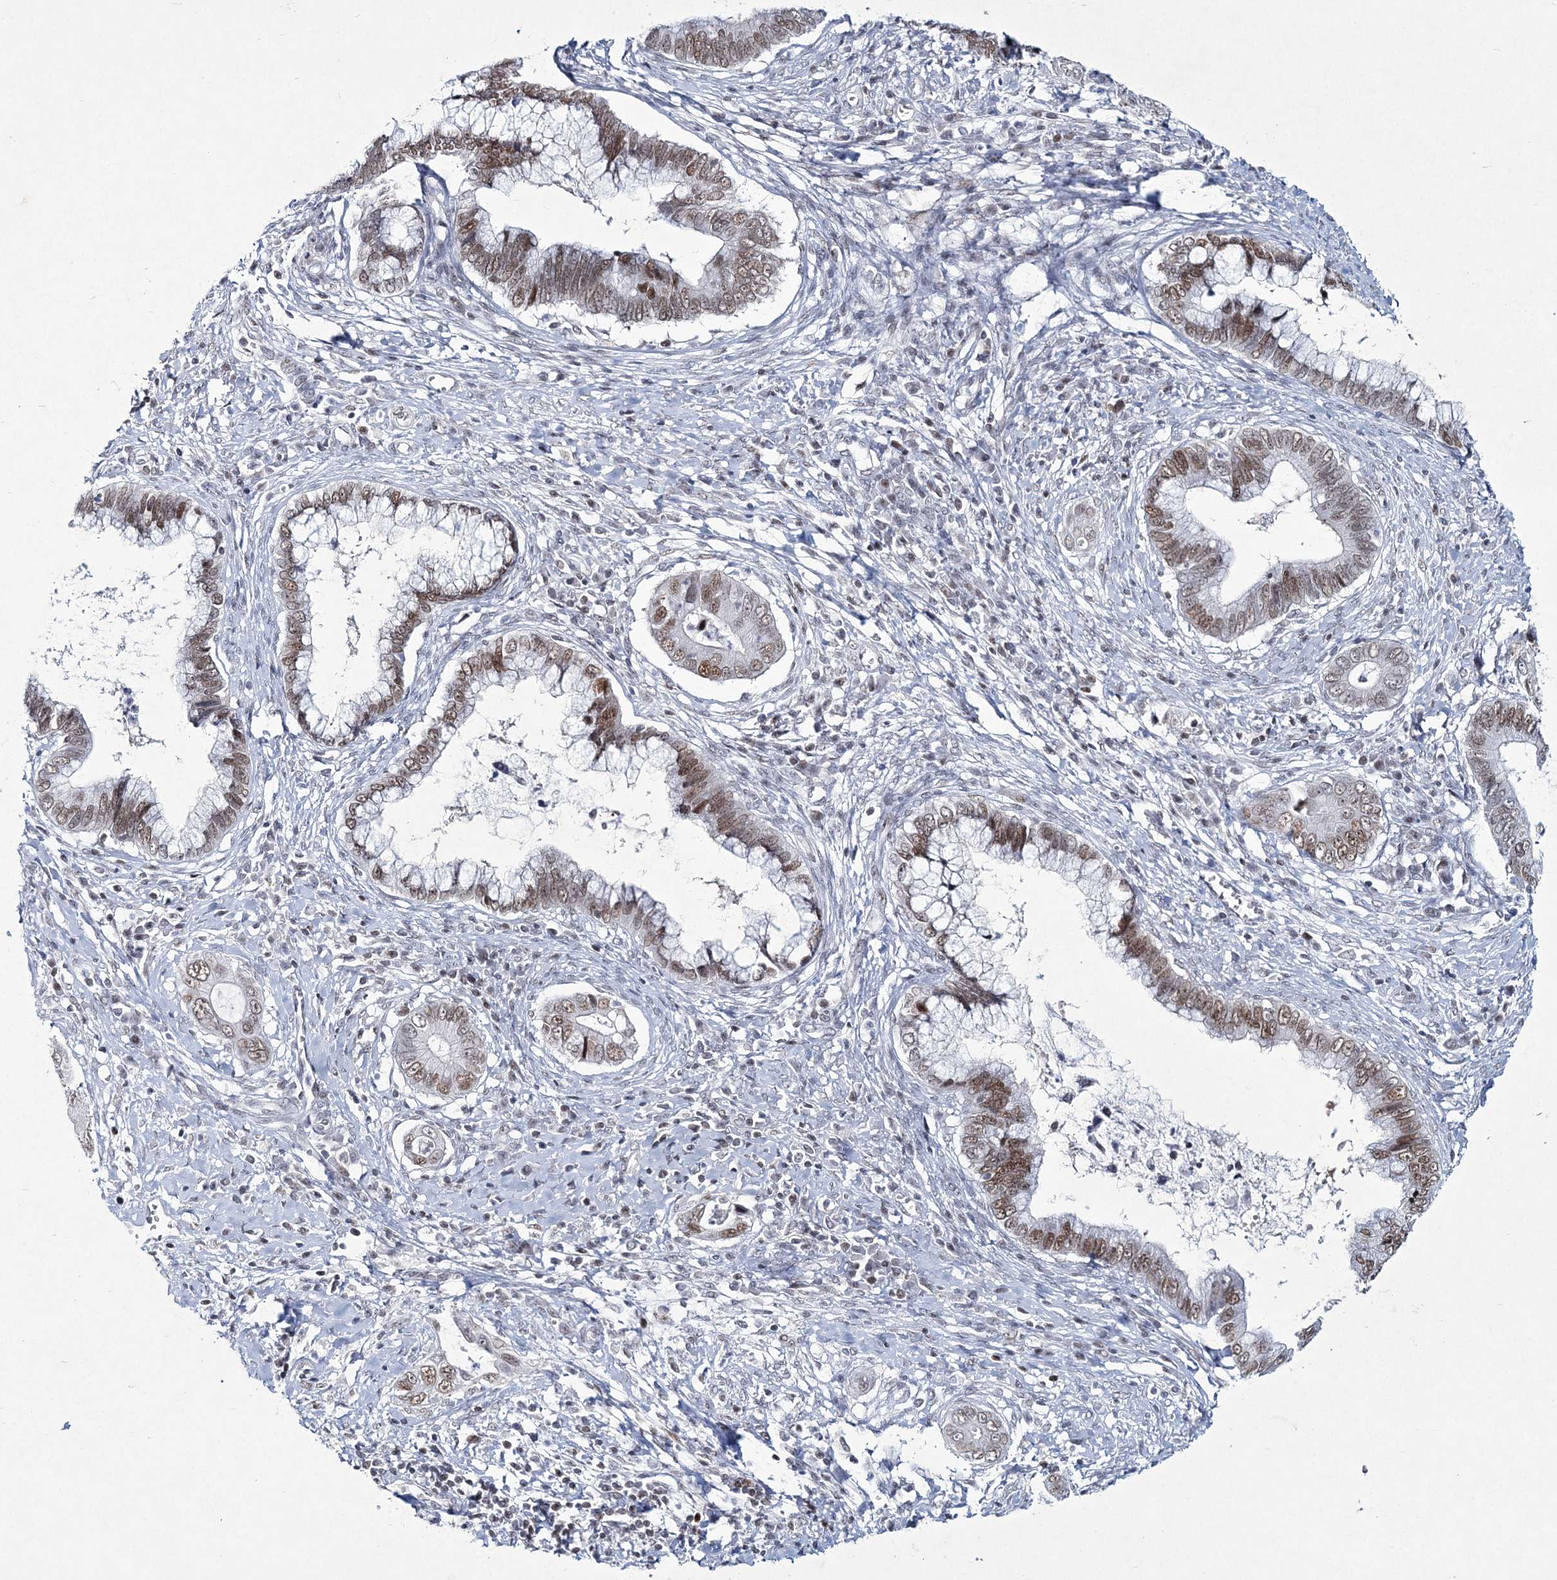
{"staining": {"intensity": "moderate", "quantity": ">75%", "location": "nuclear"}, "tissue": "cervical cancer", "cell_type": "Tumor cells", "image_type": "cancer", "snomed": [{"axis": "morphology", "description": "Adenocarcinoma, NOS"}, {"axis": "topography", "description": "Cervix"}], "caption": "Immunohistochemical staining of human cervical cancer (adenocarcinoma) displays moderate nuclear protein staining in approximately >75% of tumor cells. (DAB (3,3'-diaminobenzidine) IHC, brown staining for protein, blue staining for nuclei).", "gene": "LRRFIP2", "patient": {"sex": "female", "age": 44}}